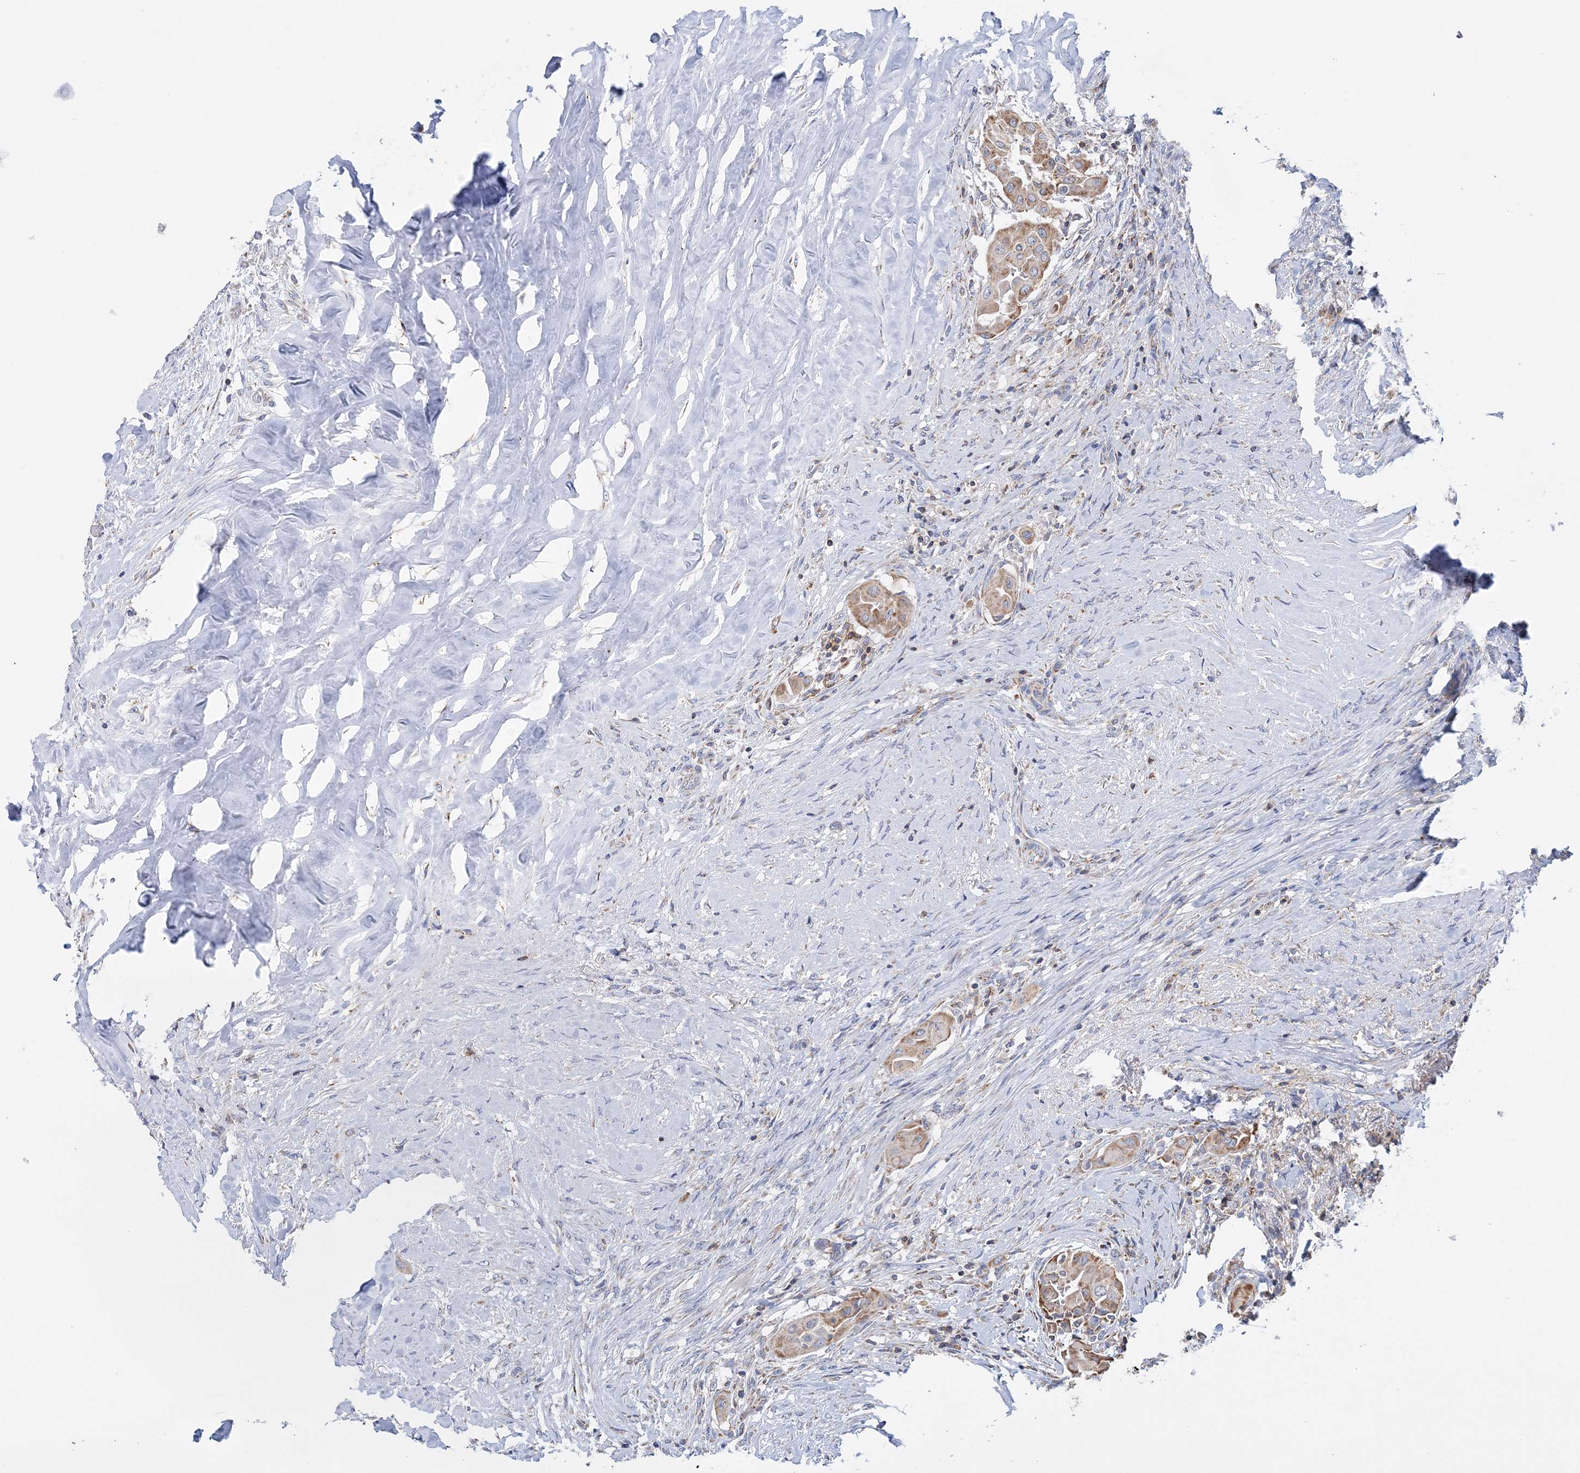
{"staining": {"intensity": "moderate", "quantity": ">75%", "location": "cytoplasmic/membranous"}, "tissue": "thyroid cancer", "cell_type": "Tumor cells", "image_type": "cancer", "snomed": [{"axis": "morphology", "description": "Papillary adenocarcinoma, NOS"}, {"axis": "topography", "description": "Thyroid gland"}], "caption": "This micrograph demonstrates thyroid cancer stained with immunohistochemistry (IHC) to label a protein in brown. The cytoplasmic/membranous of tumor cells show moderate positivity for the protein. Nuclei are counter-stained blue.", "gene": "TTC32", "patient": {"sex": "female", "age": 59}}